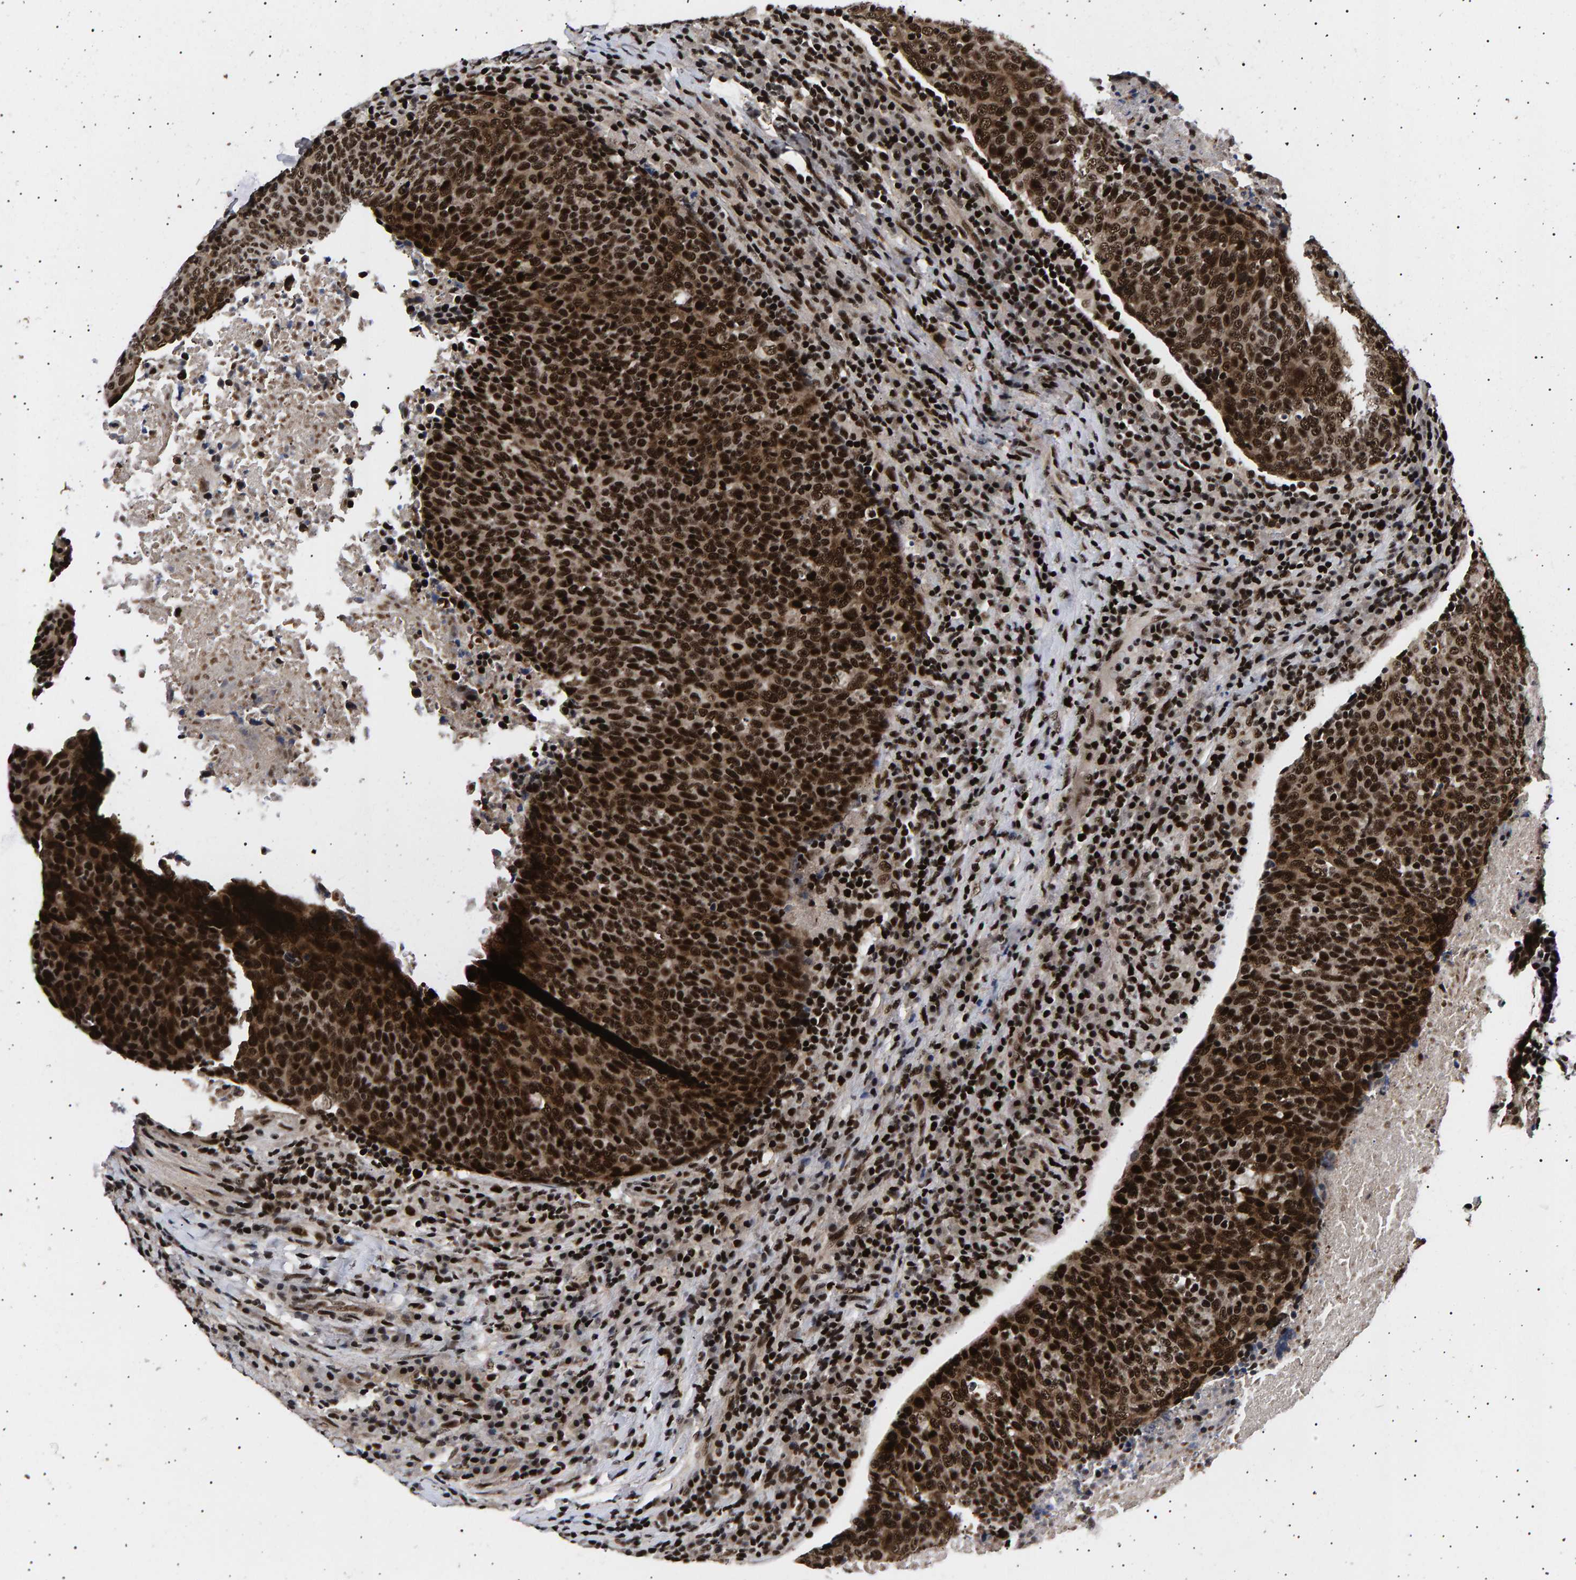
{"staining": {"intensity": "strong", "quantity": ">75%", "location": "nuclear"}, "tissue": "head and neck cancer", "cell_type": "Tumor cells", "image_type": "cancer", "snomed": [{"axis": "morphology", "description": "Squamous cell carcinoma, NOS"}, {"axis": "morphology", "description": "Squamous cell carcinoma, metastatic, NOS"}, {"axis": "topography", "description": "Lymph node"}, {"axis": "topography", "description": "Head-Neck"}], "caption": "Metastatic squamous cell carcinoma (head and neck) stained for a protein shows strong nuclear positivity in tumor cells. Using DAB (brown) and hematoxylin (blue) stains, captured at high magnification using brightfield microscopy.", "gene": "ANKRD40", "patient": {"sex": "male", "age": 62}}